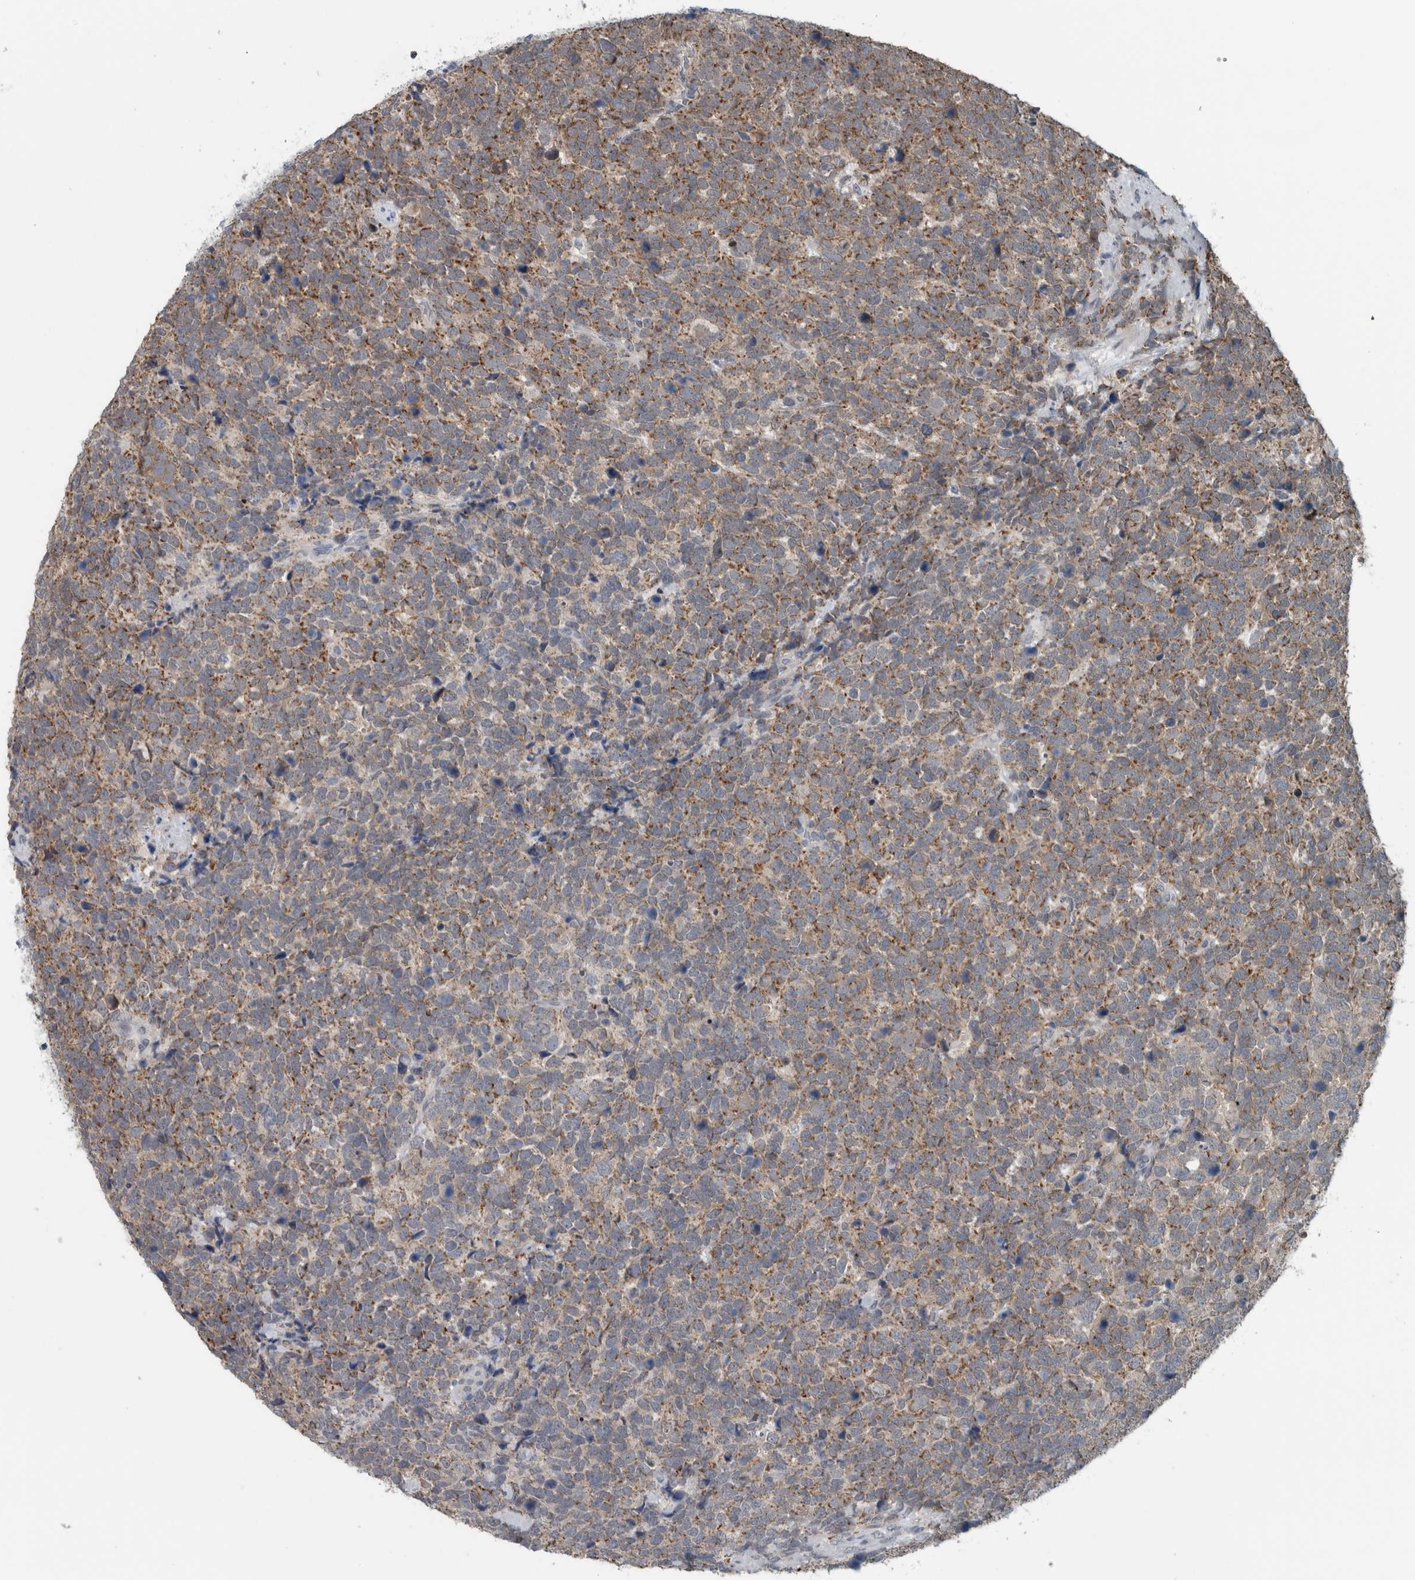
{"staining": {"intensity": "moderate", "quantity": ">75%", "location": "cytoplasmic/membranous"}, "tissue": "urothelial cancer", "cell_type": "Tumor cells", "image_type": "cancer", "snomed": [{"axis": "morphology", "description": "Urothelial carcinoma, High grade"}, {"axis": "topography", "description": "Urinary bladder"}], "caption": "This histopathology image demonstrates immunohistochemistry staining of high-grade urothelial carcinoma, with medium moderate cytoplasmic/membranous expression in about >75% of tumor cells.", "gene": "ACSF2", "patient": {"sex": "female", "age": 82}}